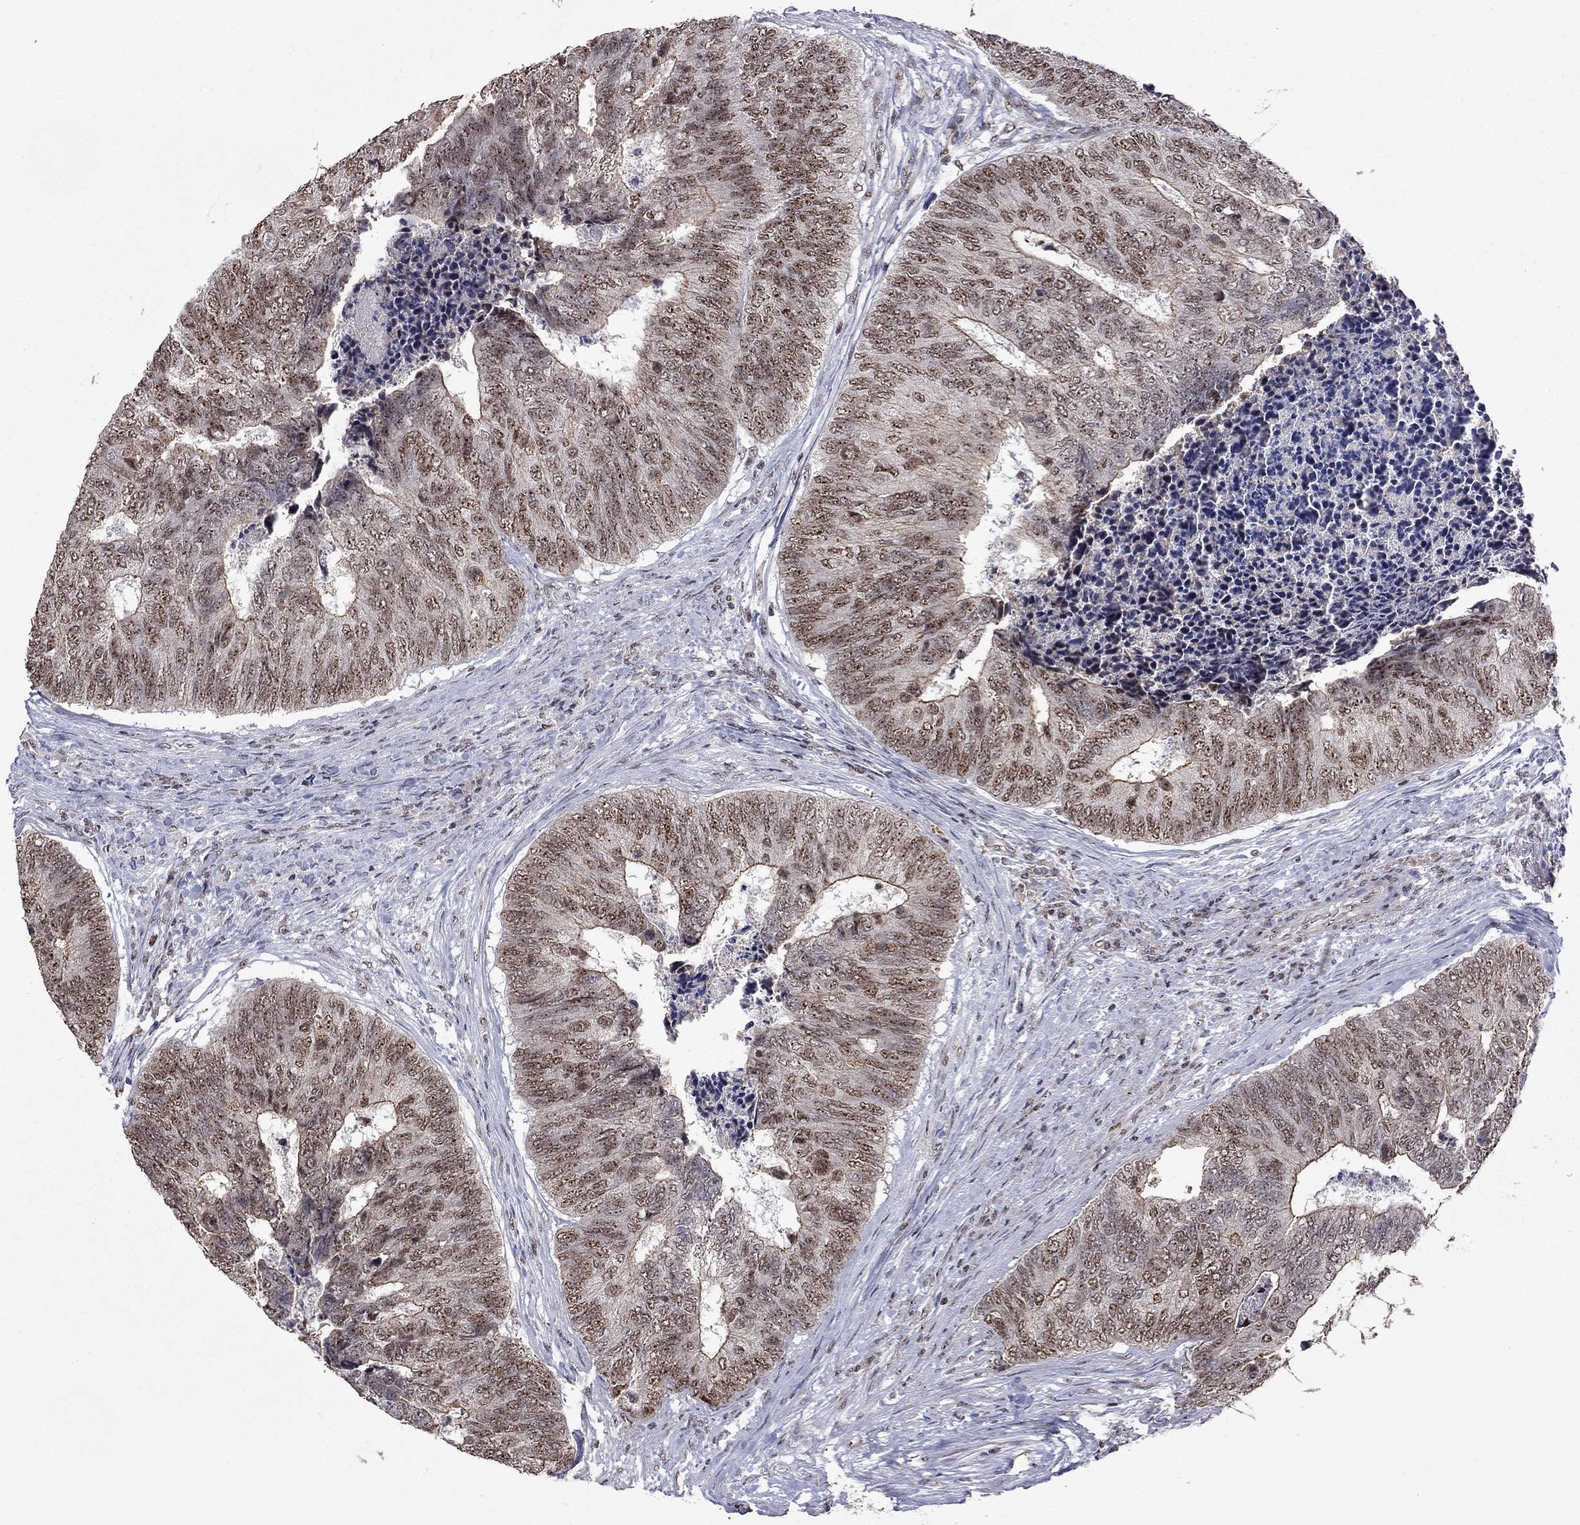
{"staining": {"intensity": "weak", "quantity": "25%-75%", "location": "nuclear"}, "tissue": "colorectal cancer", "cell_type": "Tumor cells", "image_type": "cancer", "snomed": [{"axis": "morphology", "description": "Adenocarcinoma, NOS"}, {"axis": "topography", "description": "Colon"}], "caption": "This photomicrograph shows immunohistochemistry staining of human colorectal cancer, with low weak nuclear staining in approximately 25%-75% of tumor cells.", "gene": "SPOUT1", "patient": {"sex": "female", "age": 67}}